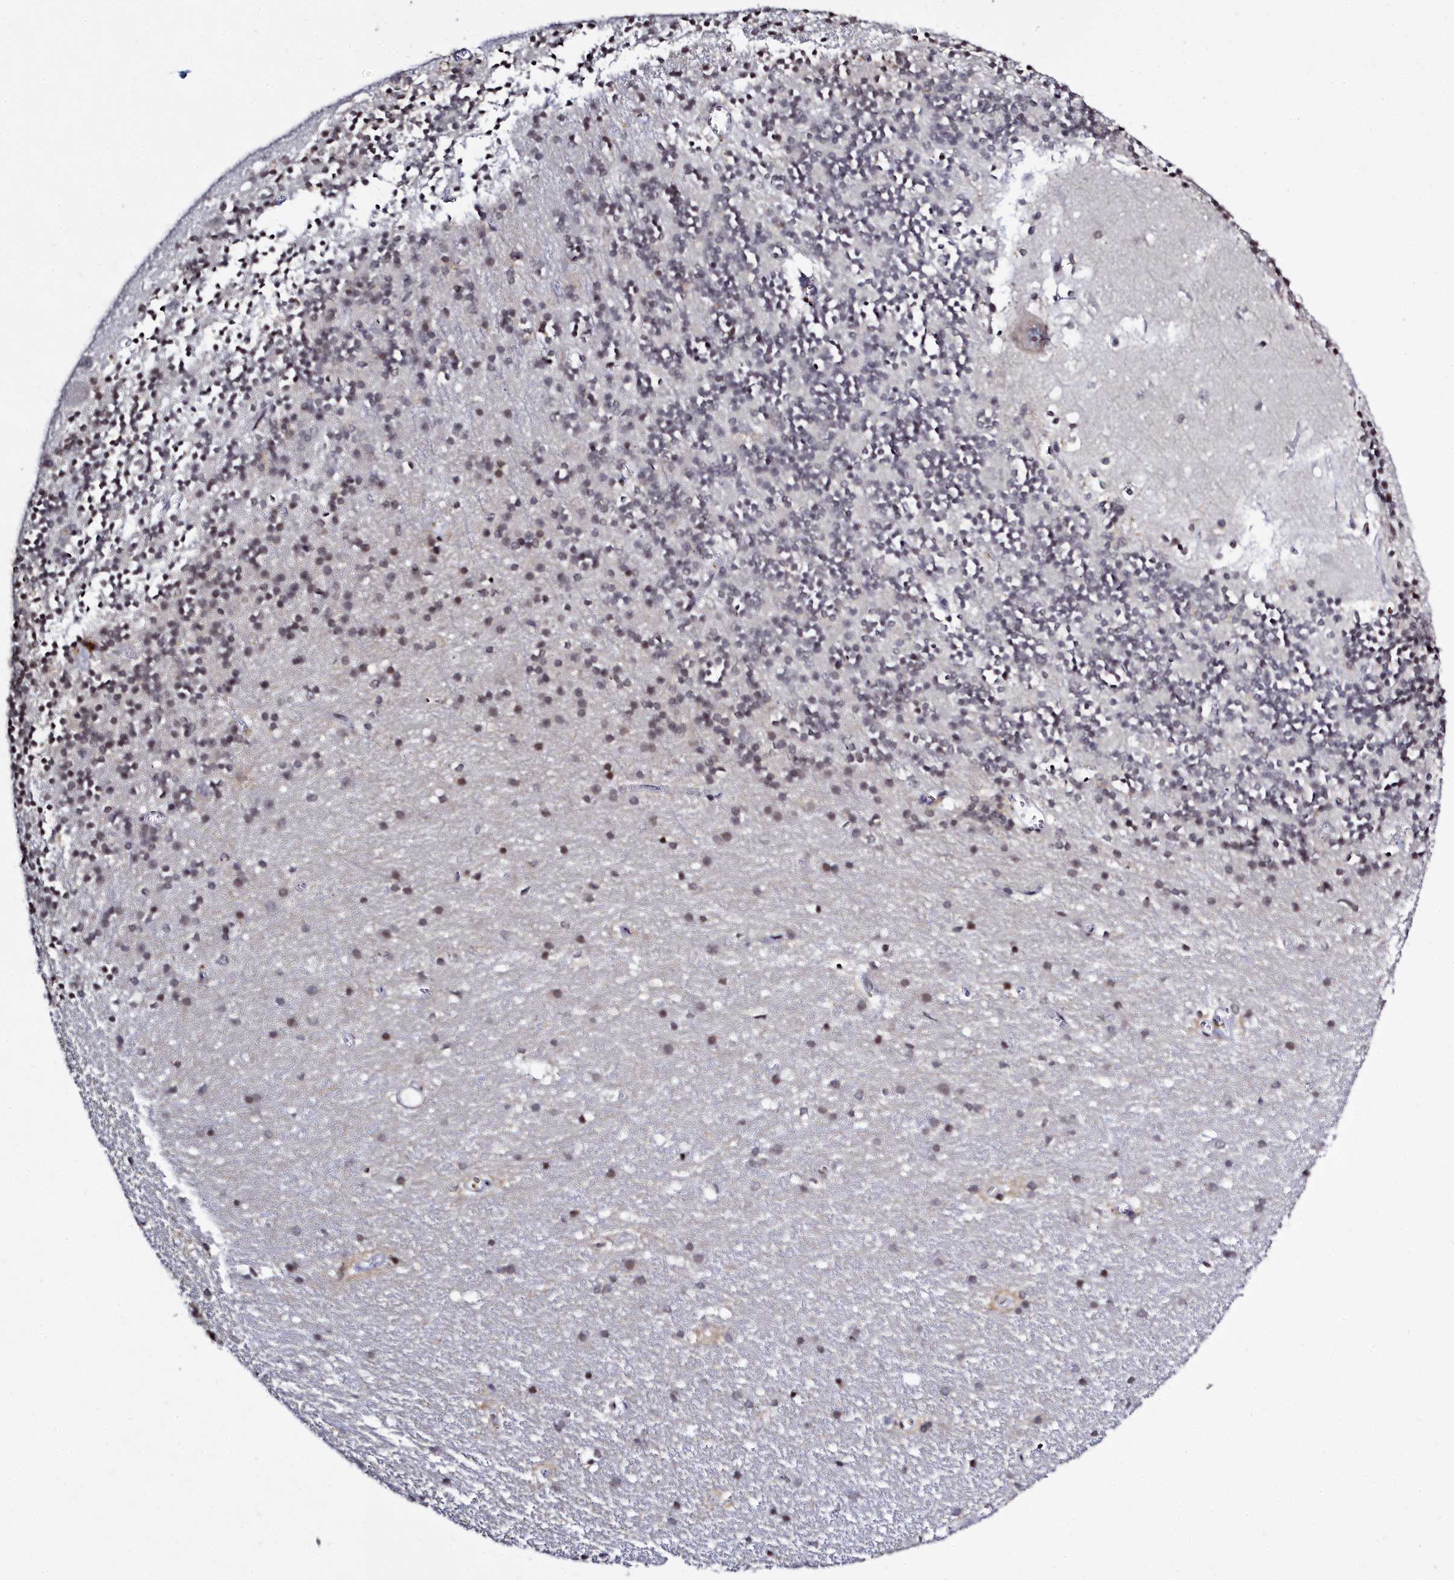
{"staining": {"intensity": "moderate", "quantity": "<25%", "location": "nuclear"}, "tissue": "cerebellum", "cell_type": "Cells in granular layer", "image_type": "normal", "snomed": [{"axis": "morphology", "description": "Normal tissue, NOS"}, {"axis": "topography", "description": "Cerebellum"}], "caption": "The photomicrograph exhibits a brown stain indicating the presence of a protein in the nuclear of cells in granular layer in cerebellum. The staining is performed using DAB brown chromogen to label protein expression. The nuclei are counter-stained blue using hematoxylin.", "gene": "FZD4", "patient": {"sex": "male", "age": 54}}